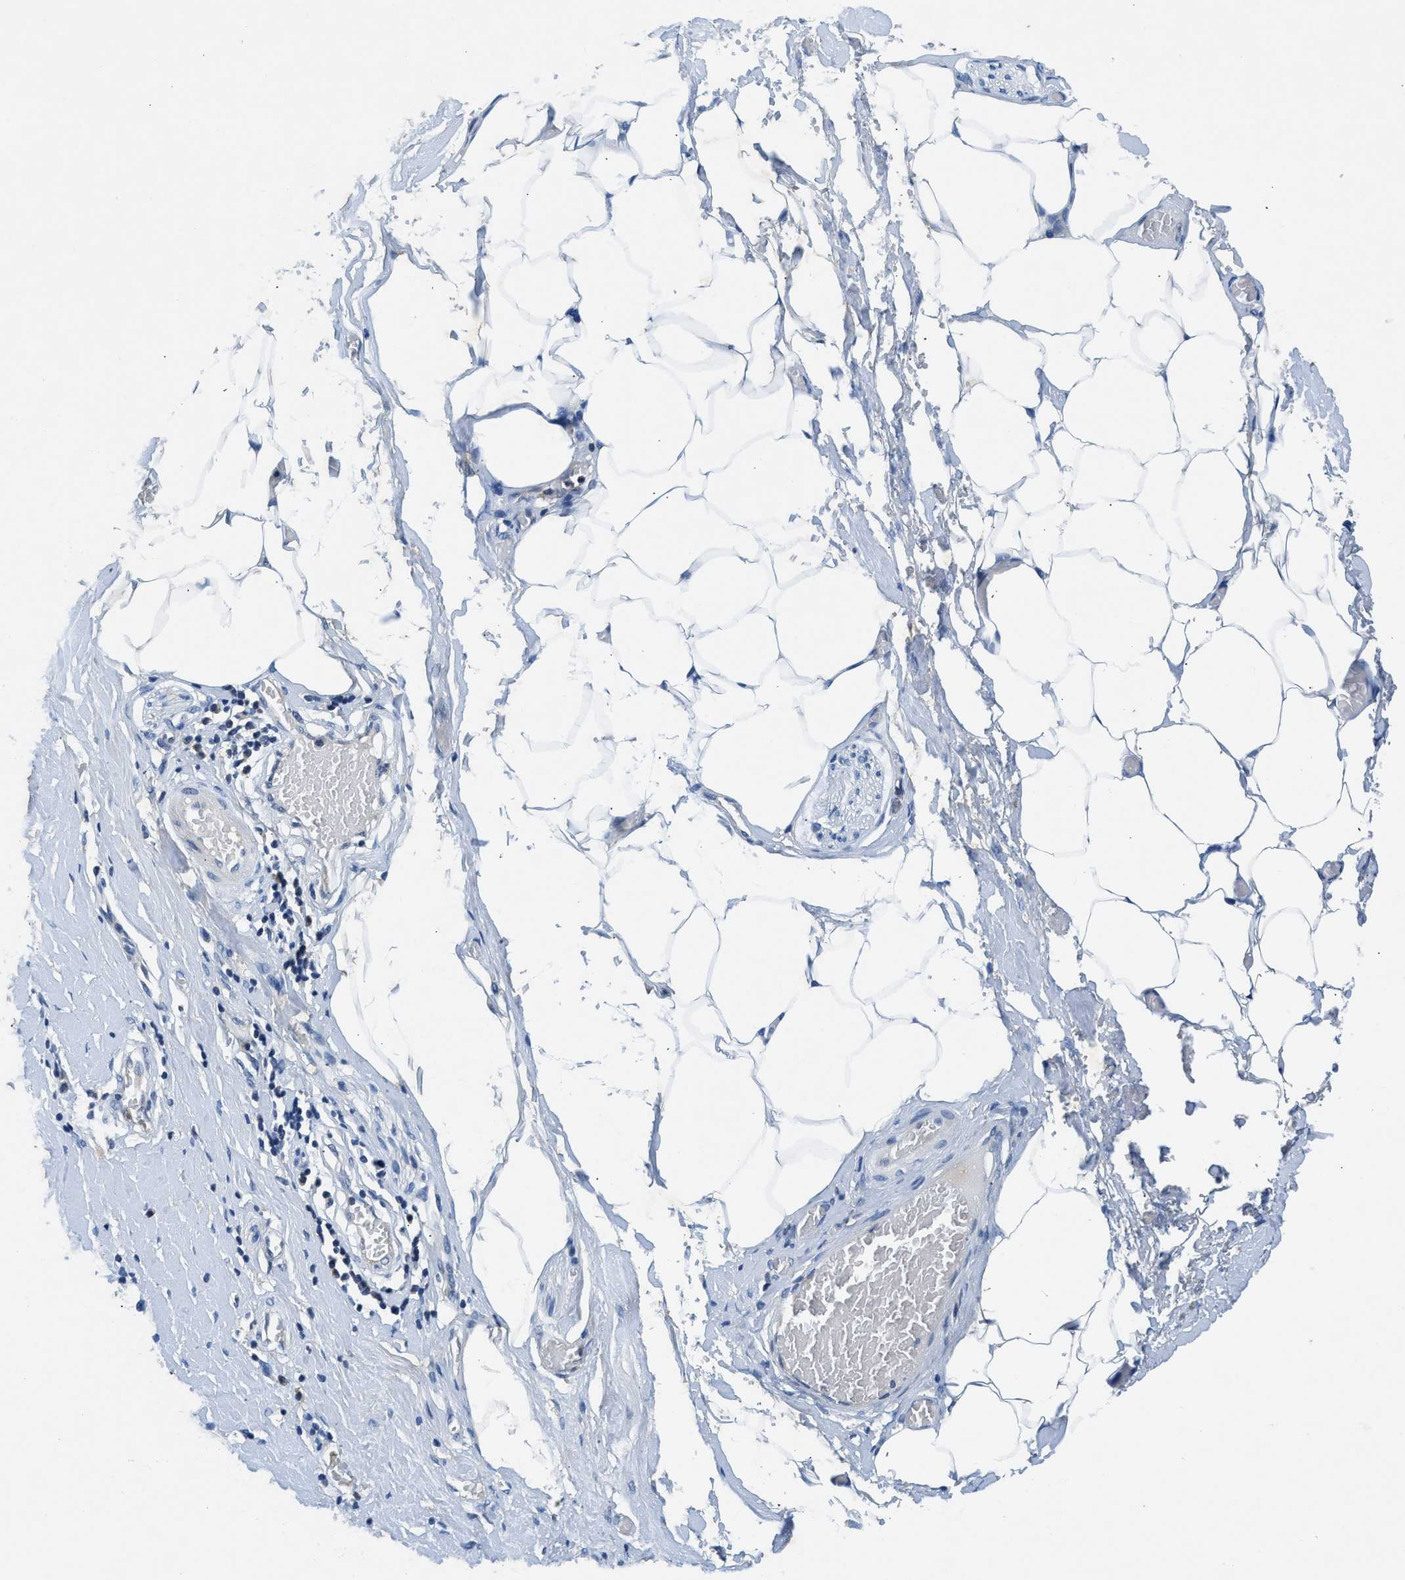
{"staining": {"intensity": "negative", "quantity": "none", "location": "none"}, "tissue": "adipose tissue", "cell_type": "Adipocytes", "image_type": "normal", "snomed": [{"axis": "morphology", "description": "Normal tissue, NOS"}, {"axis": "morphology", "description": "Adenocarcinoma, NOS"}, {"axis": "topography", "description": "Colon"}, {"axis": "topography", "description": "Peripheral nerve tissue"}], "caption": "The histopathology image shows no staining of adipocytes in unremarkable adipose tissue. The staining is performed using DAB (3,3'-diaminobenzidine) brown chromogen with nuclei counter-stained in using hematoxylin.", "gene": "PAFAH2", "patient": {"sex": "male", "age": 14}}